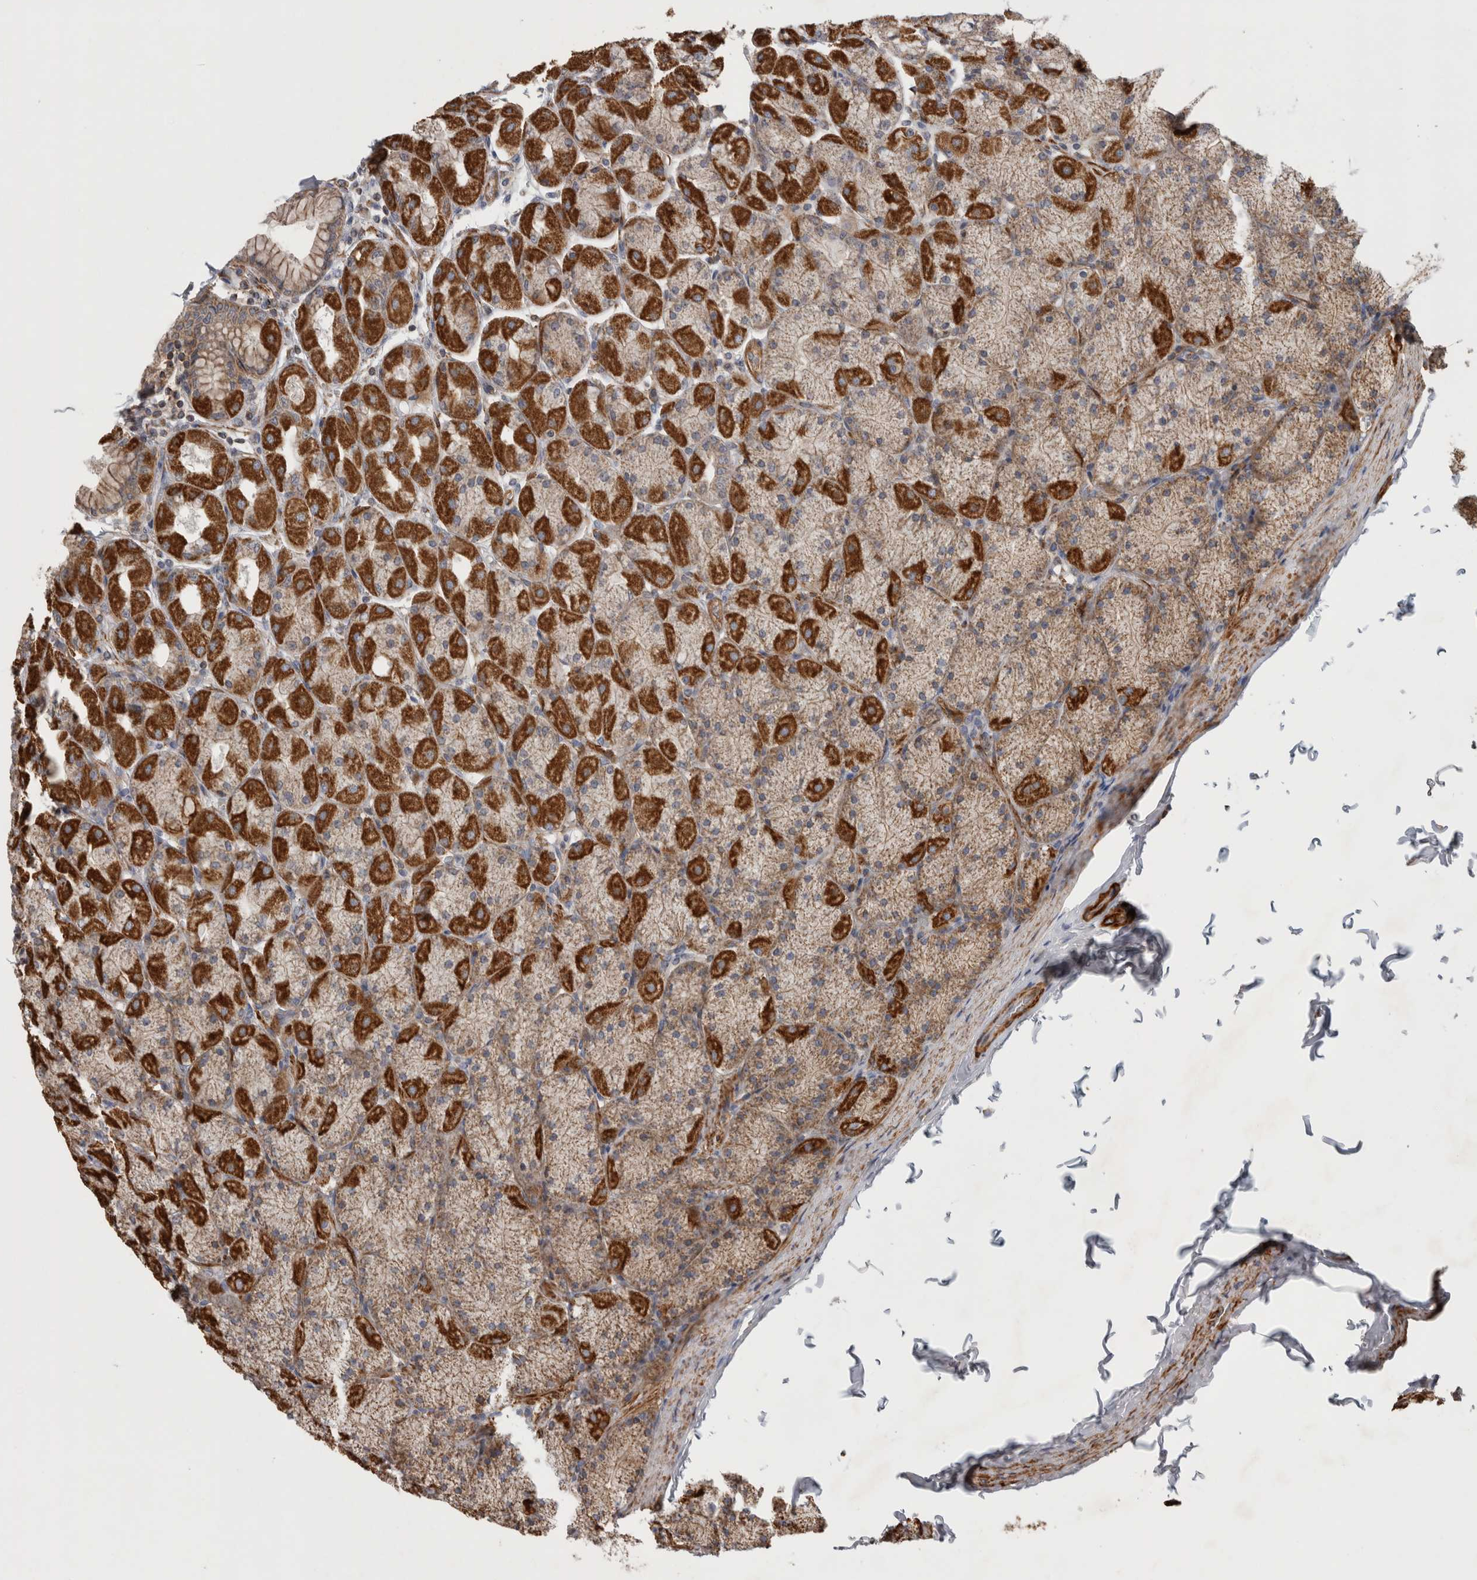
{"staining": {"intensity": "strong", "quantity": ">75%", "location": "cytoplasmic/membranous"}, "tissue": "stomach", "cell_type": "Glandular cells", "image_type": "normal", "snomed": [{"axis": "morphology", "description": "Normal tissue, NOS"}, {"axis": "topography", "description": "Stomach, upper"}], "caption": "Immunohistochemistry (DAB (3,3'-diaminobenzidine)) staining of benign stomach shows strong cytoplasmic/membranous protein positivity in about >75% of glandular cells. (IHC, brightfield microscopy, high magnification).", "gene": "SFXN2", "patient": {"sex": "female", "age": 56}}